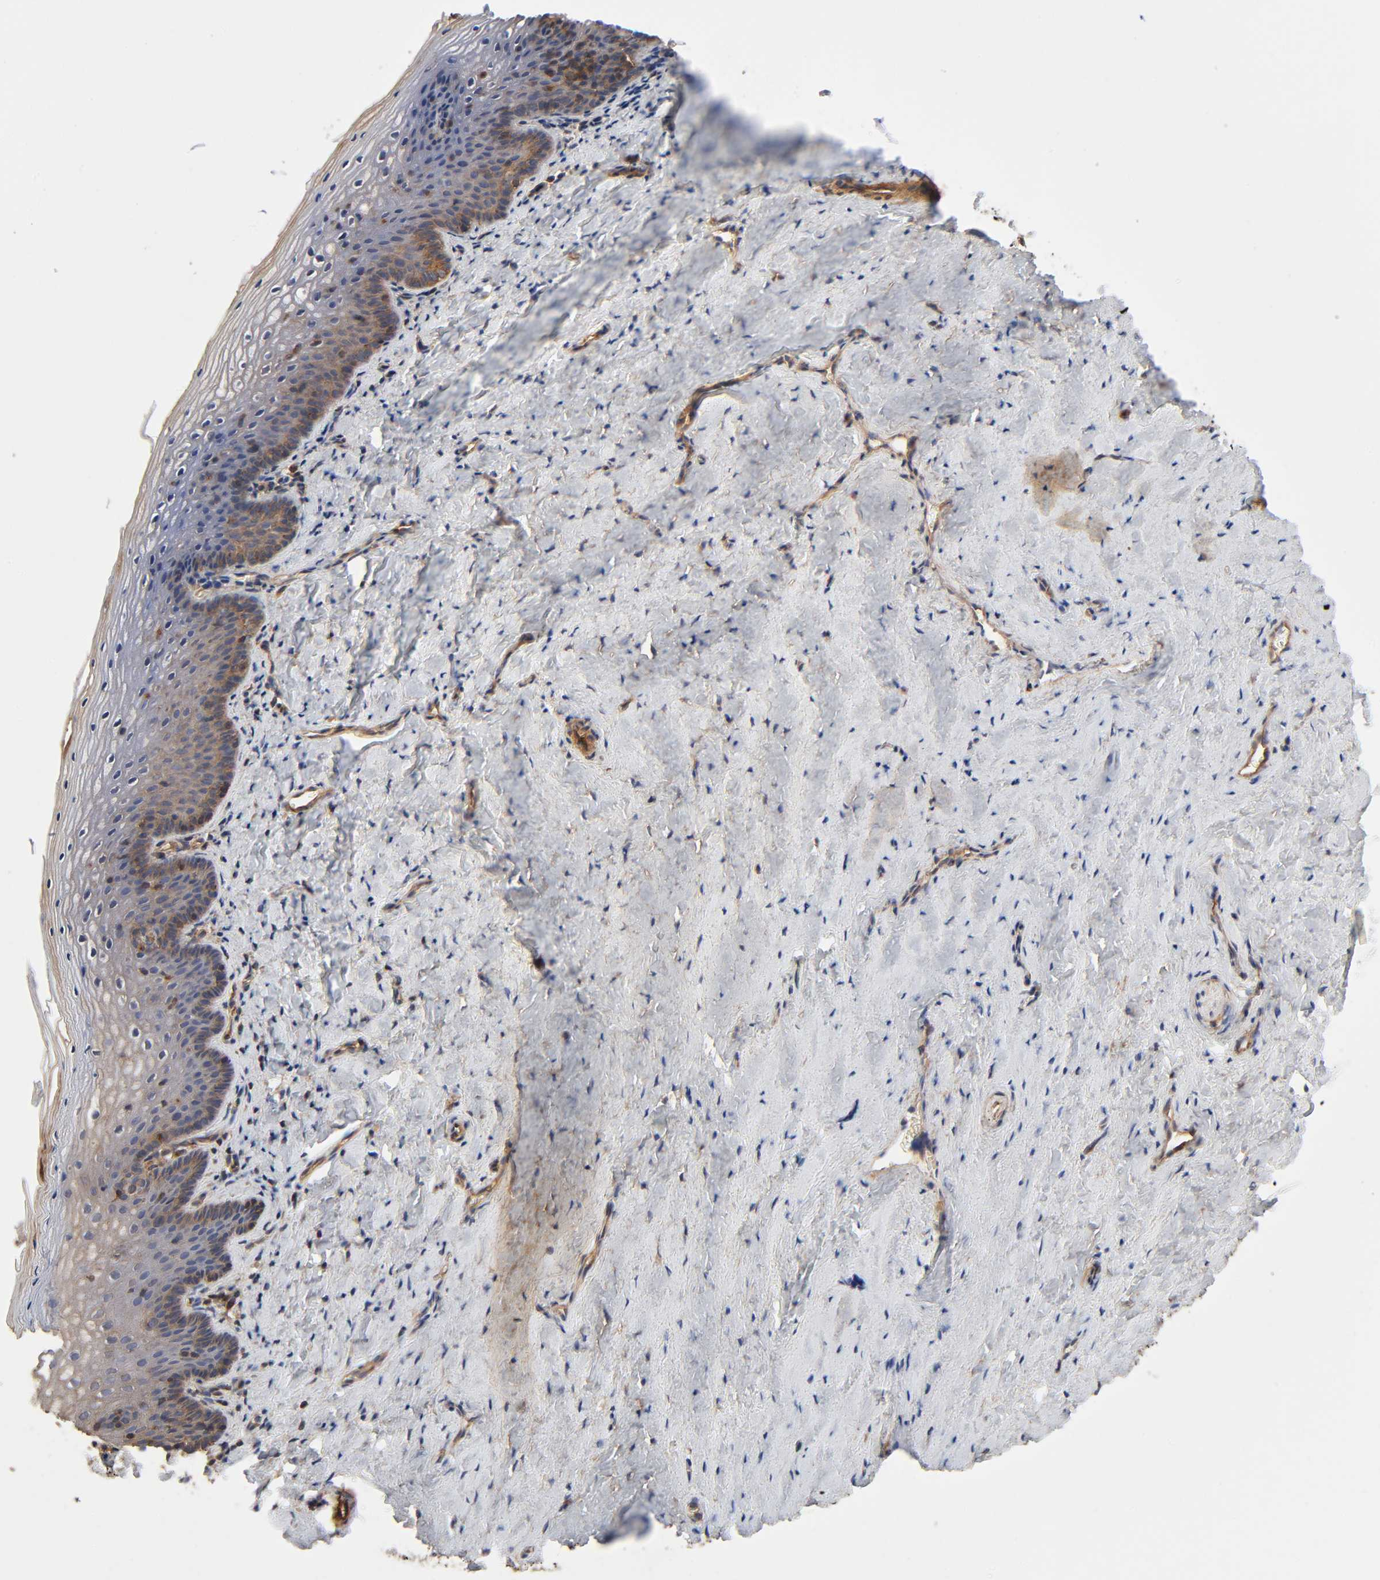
{"staining": {"intensity": "moderate", "quantity": "25%-75%", "location": "cytoplasmic/membranous"}, "tissue": "vagina", "cell_type": "Squamous epithelial cells", "image_type": "normal", "snomed": [{"axis": "morphology", "description": "Normal tissue, NOS"}, {"axis": "topography", "description": "Vagina"}], "caption": "Brown immunohistochemical staining in unremarkable vagina displays moderate cytoplasmic/membranous staining in approximately 25%-75% of squamous epithelial cells. (Brightfield microscopy of DAB IHC at high magnification).", "gene": "LAMTOR2", "patient": {"sex": "female", "age": 46}}